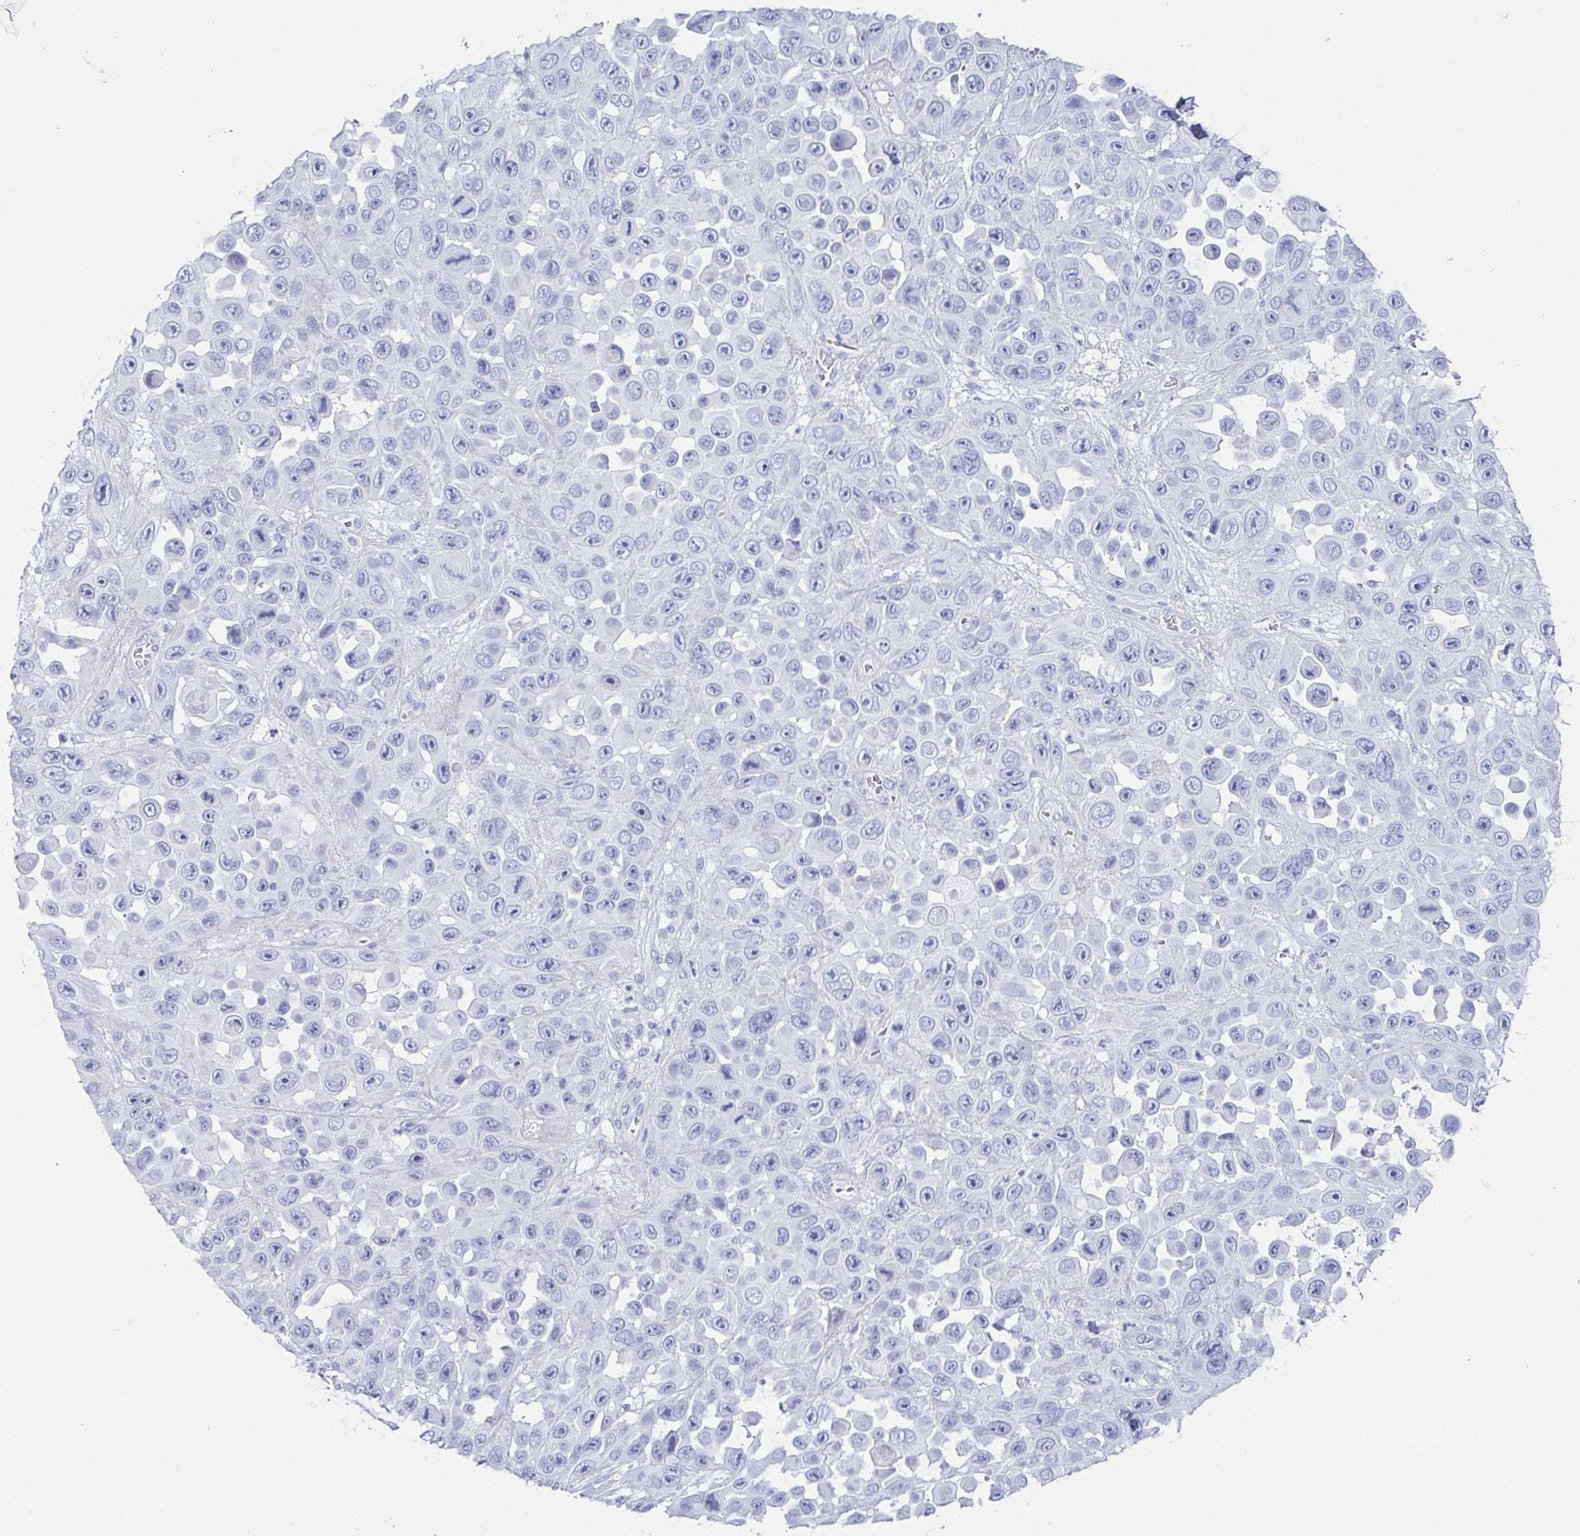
{"staining": {"intensity": "negative", "quantity": "none", "location": "none"}, "tissue": "skin cancer", "cell_type": "Tumor cells", "image_type": "cancer", "snomed": [{"axis": "morphology", "description": "Squamous cell carcinoma, NOS"}, {"axis": "topography", "description": "Skin"}], "caption": "Immunohistochemistry of human skin cancer (squamous cell carcinoma) shows no staining in tumor cells.", "gene": "ZG16B", "patient": {"sex": "male", "age": 81}}